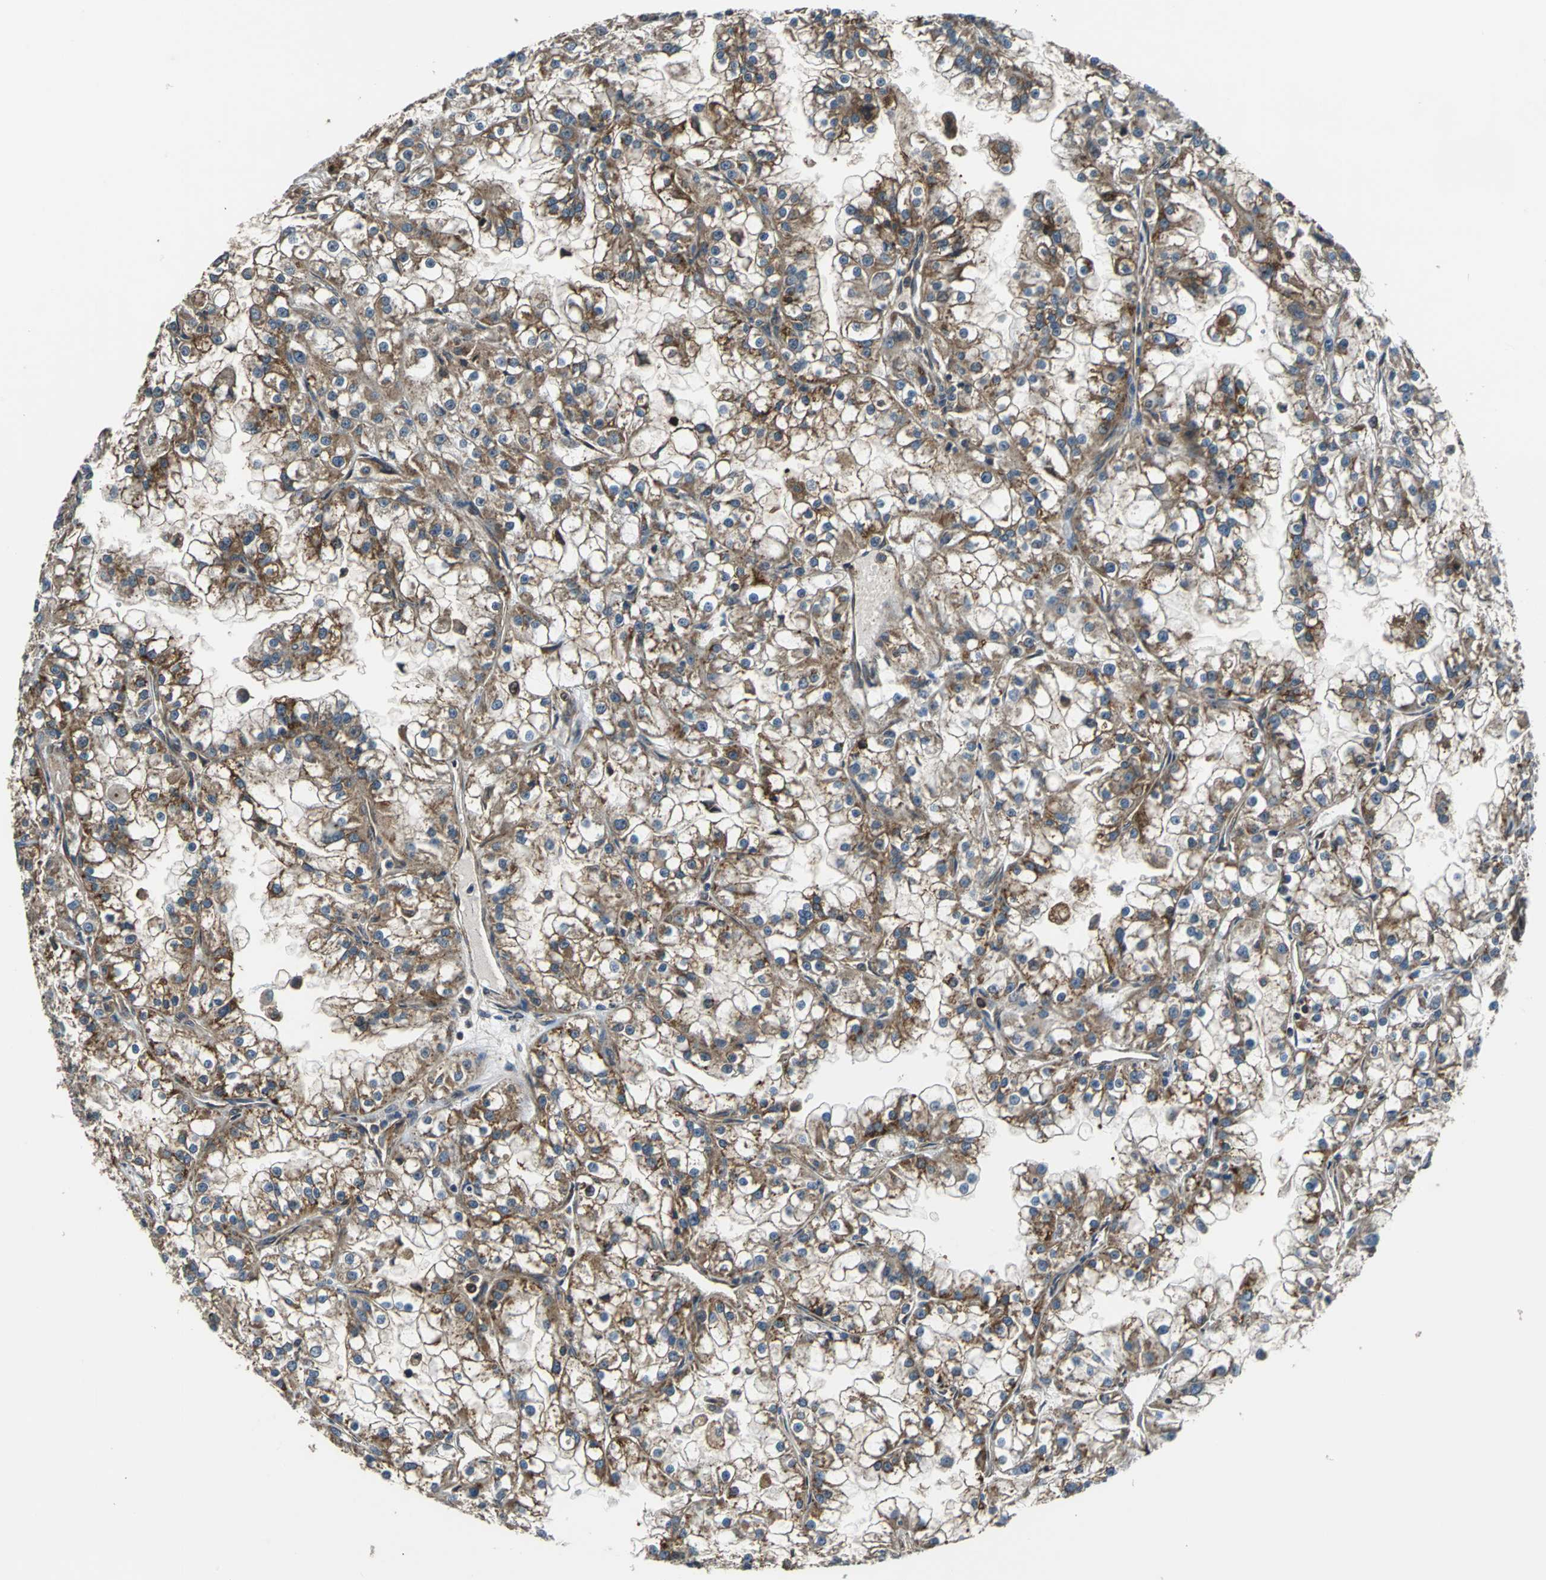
{"staining": {"intensity": "strong", "quantity": ">75%", "location": "cytoplasmic/membranous"}, "tissue": "renal cancer", "cell_type": "Tumor cells", "image_type": "cancer", "snomed": [{"axis": "morphology", "description": "Adenocarcinoma, NOS"}, {"axis": "topography", "description": "Kidney"}], "caption": "Strong cytoplasmic/membranous positivity for a protein is present in approximately >75% of tumor cells of renal adenocarcinoma using immunohistochemistry (IHC).", "gene": "PARVA", "patient": {"sex": "female", "age": 52}}